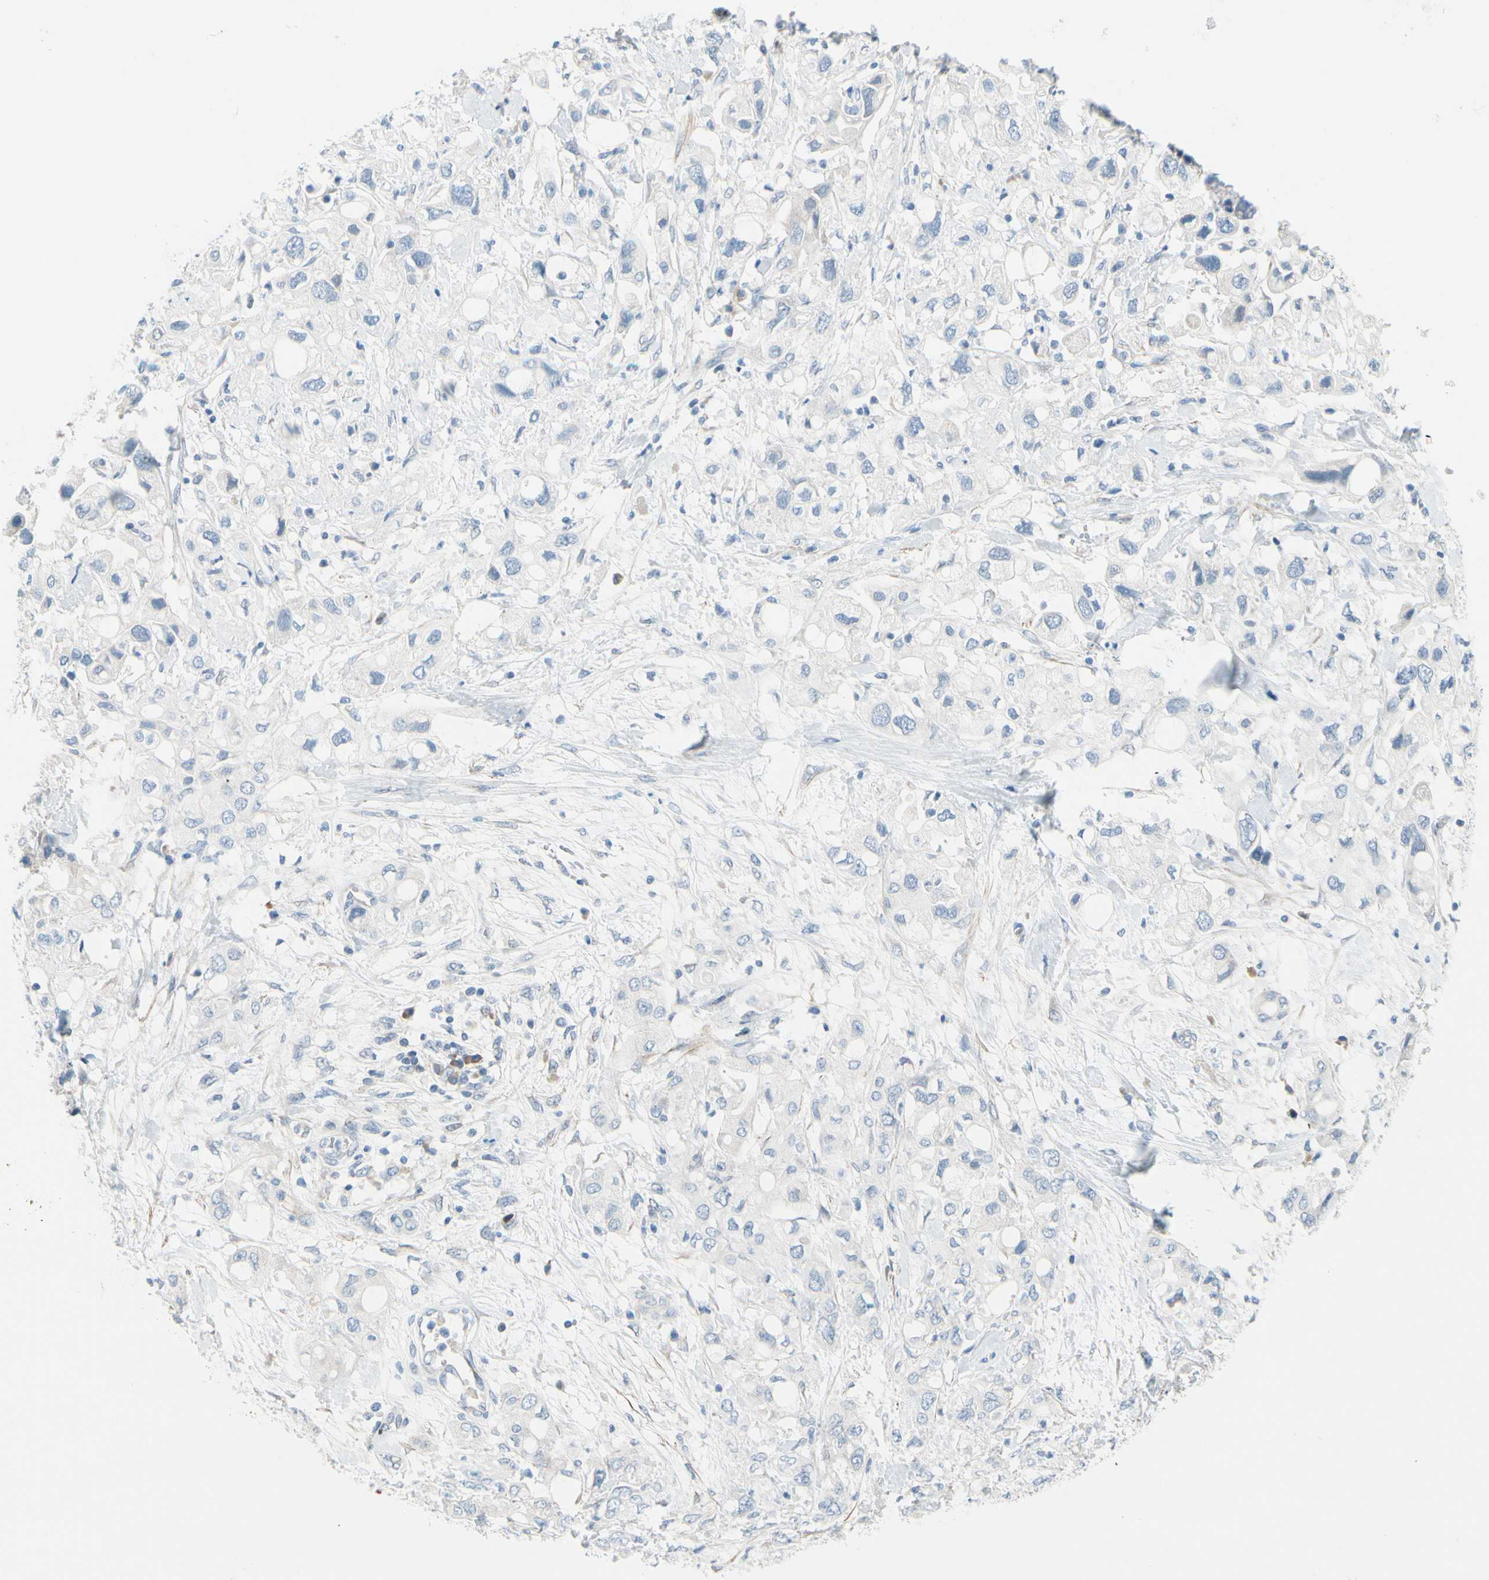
{"staining": {"intensity": "negative", "quantity": "none", "location": "none"}, "tissue": "pancreatic cancer", "cell_type": "Tumor cells", "image_type": "cancer", "snomed": [{"axis": "morphology", "description": "Adenocarcinoma, NOS"}, {"axis": "topography", "description": "Pancreas"}], "caption": "Immunohistochemistry (IHC) micrograph of neoplastic tissue: human pancreatic adenocarcinoma stained with DAB displays no significant protein positivity in tumor cells.", "gene": "FCER2", "patient": {"sex": "female", "age": 56}}